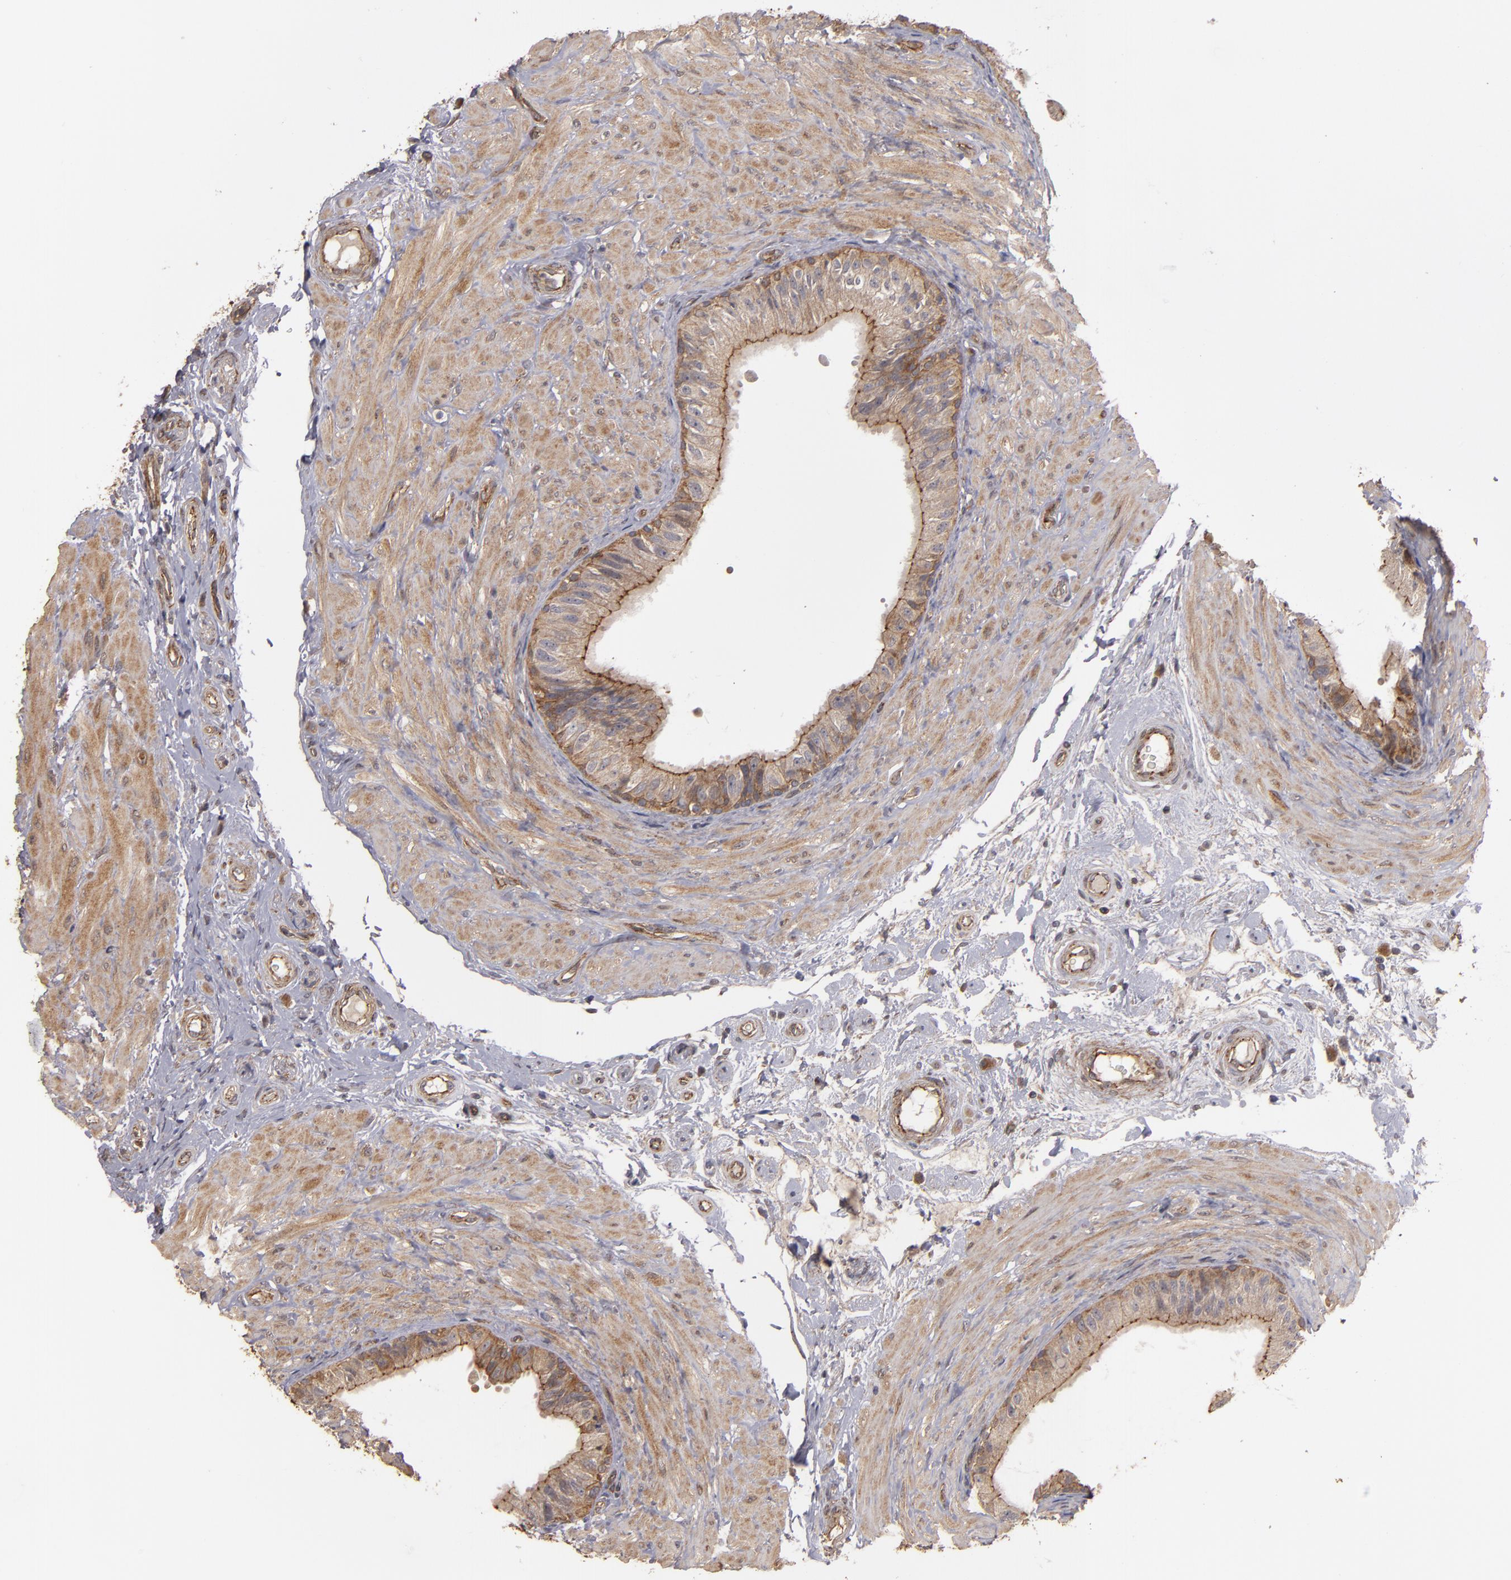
{"staining": {"intensity": "moderate", "quantity": ">75%", "location": "cytoplasmic/membranous"}, "tissue": "epididymis", "cell_type": "Glandular cells", "image_type": "normal", "snomed": [{"axis": "morphology", "description": "Normal tissue, NOS"}, {"axis": "topography", "description": "Epididymis"}], "caption": "This image displays unremarkable epididymis stained with immunohistochemistry to label a protein in brown. The cytoplasmic/membranous of glandular cells show moderate positivity for the protein. Nuclei are counter-stained blue.", "gene": "TJP1", "patient": {"sex": "male", "age": 68}}